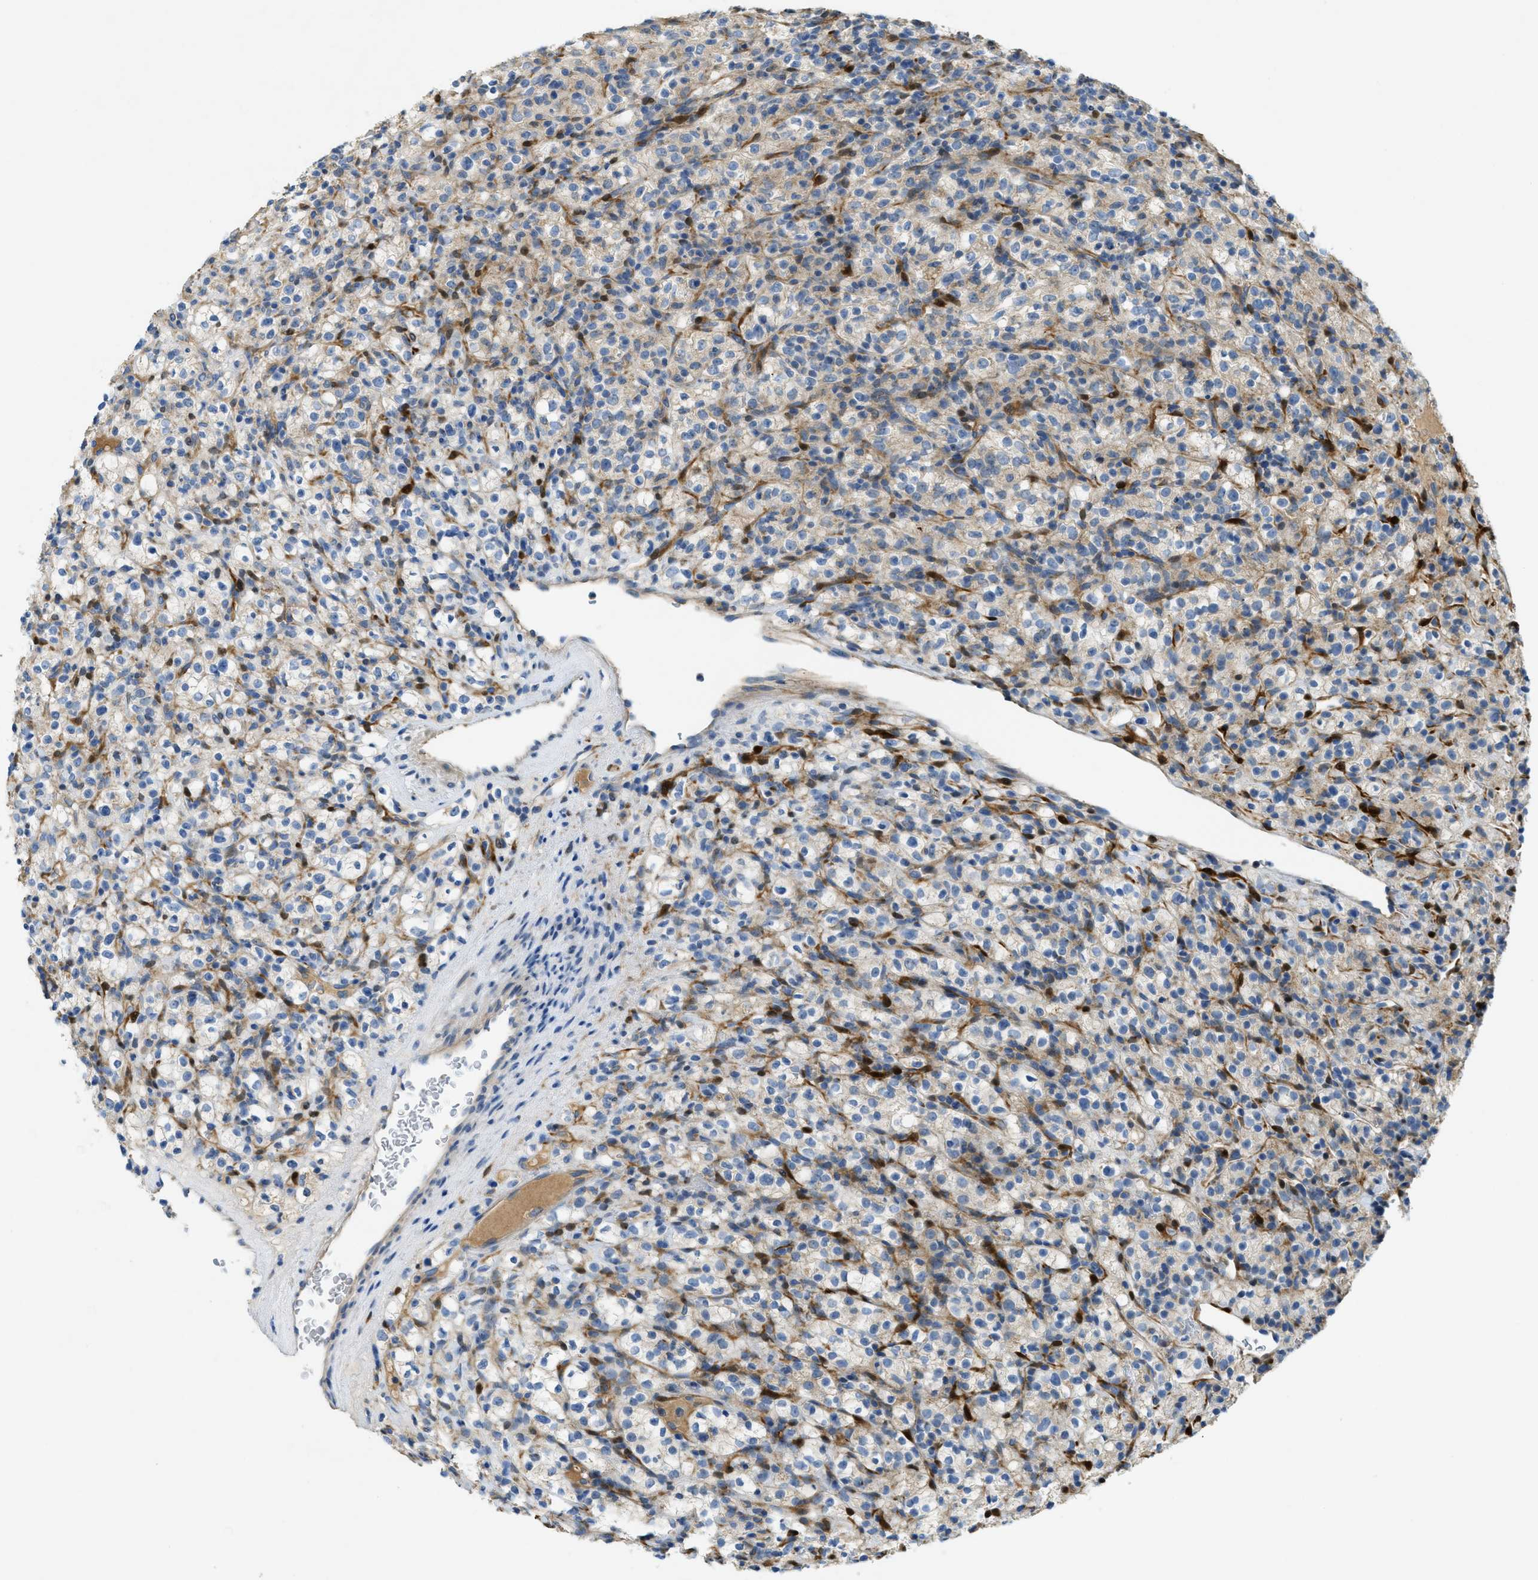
{"staining": {"intensity": "weak", "quantity": "<25%", "location": "cytoplasmic/membranous"}, "tissue": "renal cancer", "cell_type": "Tumor cells", "image_type": "cancer", "snomed": [{"axis": "morphology", "description": "Normal tissue, NOS"}, {"axis": "morphology", "description": "Adenocarcinoma, NOS"}, {"axis": "topography", "description": "Kidney"}], "caption": "Renal cancer was stained to show a protein in brown. There is no significant positivity in tumor cells.", "gene": "CYGB", "patient": {"sex": "female", "age": 72}}